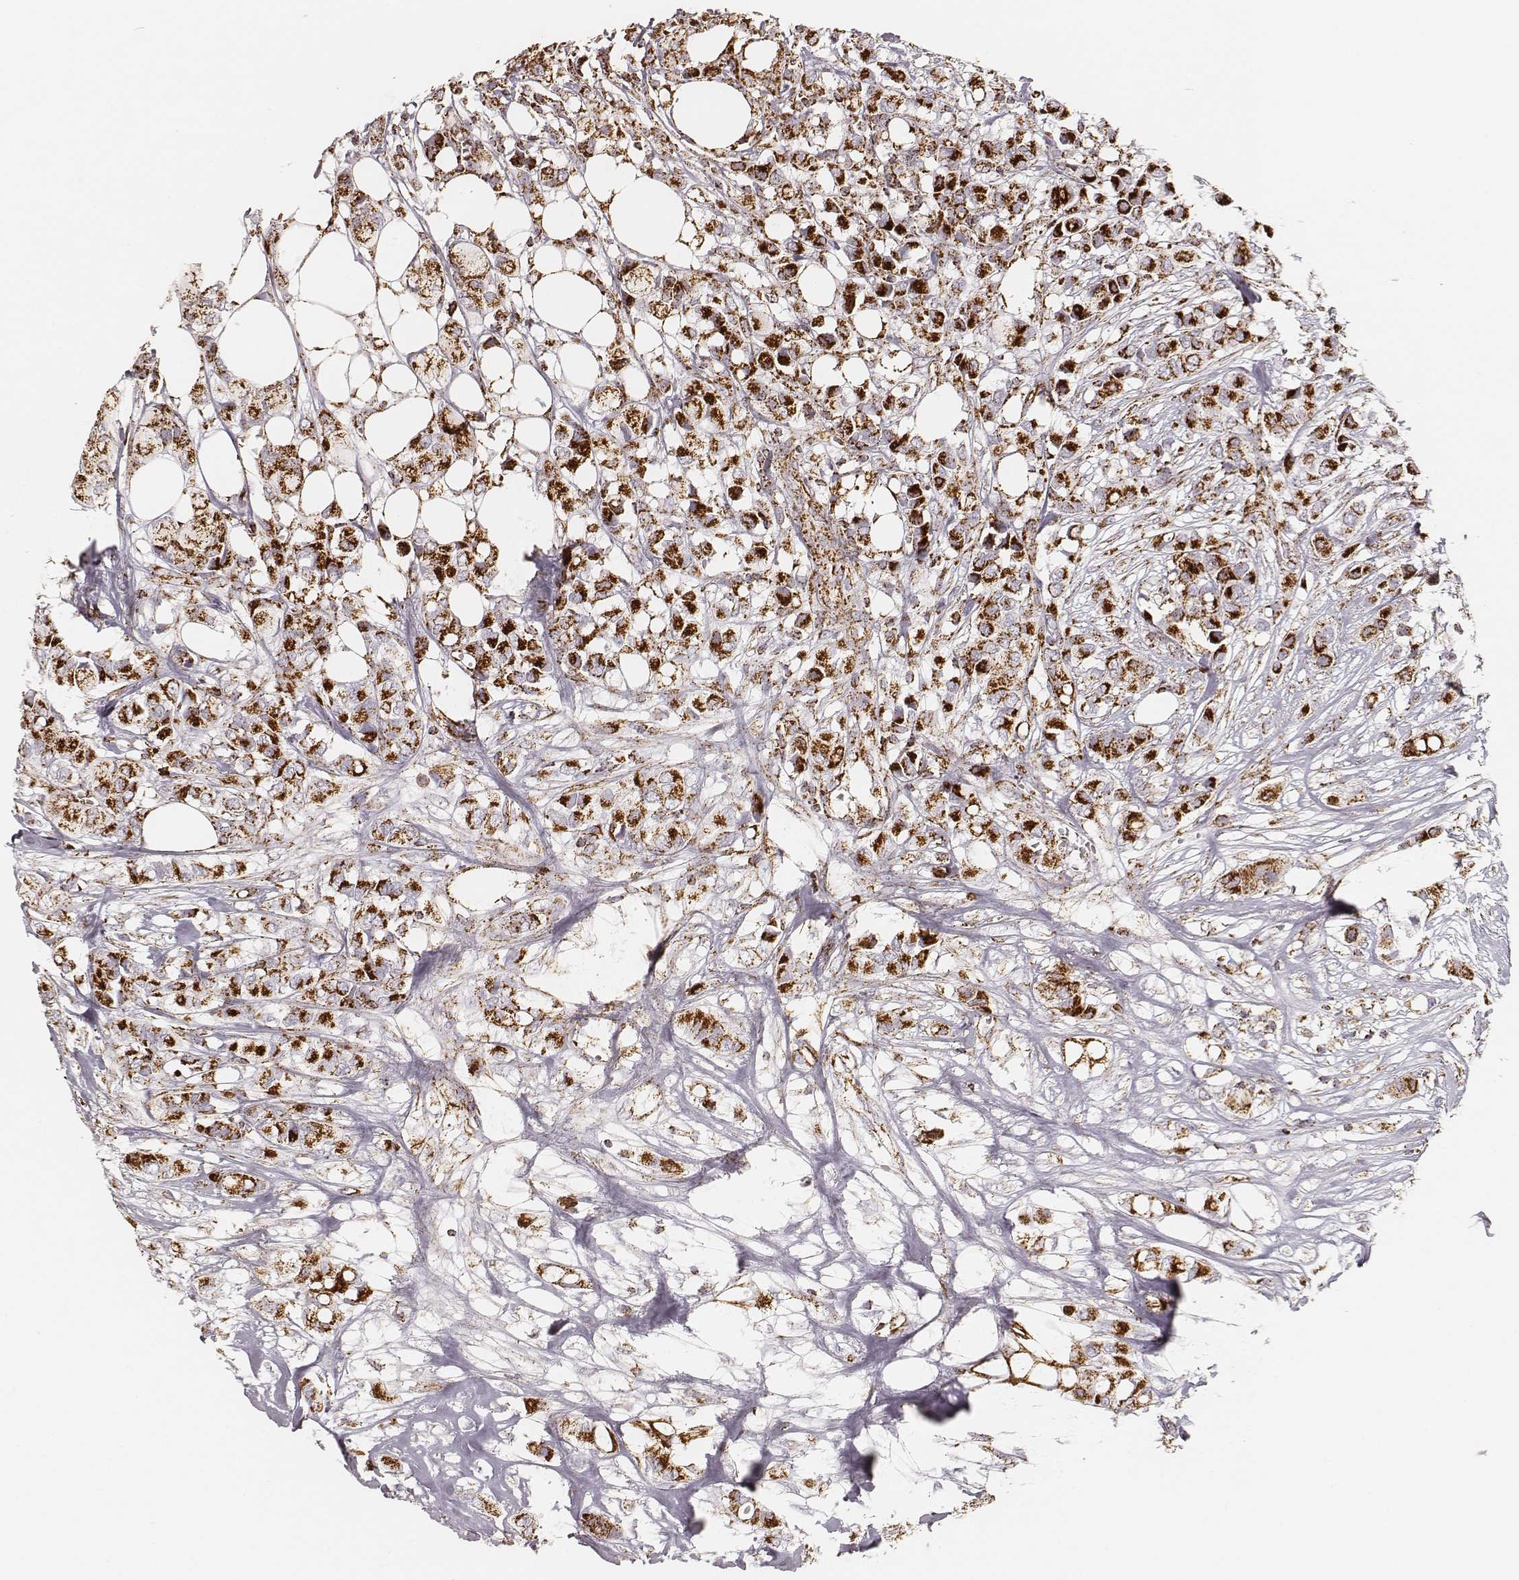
{"staining": {"intensity": "strong", "quantity": ">75%", "location": "cytoplasmic/membranous"}, "tissue": "breast cancer", "cell_type": "Tumor cells", "image_type": "cancer", "snomed": [{"axis": "morphology", "description": "Duct carcinoma"}, {"axis": "topography", "description": "Breast"}], "caption": "Infiltrating ductal carcinoma (breast) tissue displays strong cytoplasmic/membranous positivity in about >75% of tumor cells, visualized by immunohistochemistry.", "gene": "CS", "patient": {"sex": "female", "age": 85}}